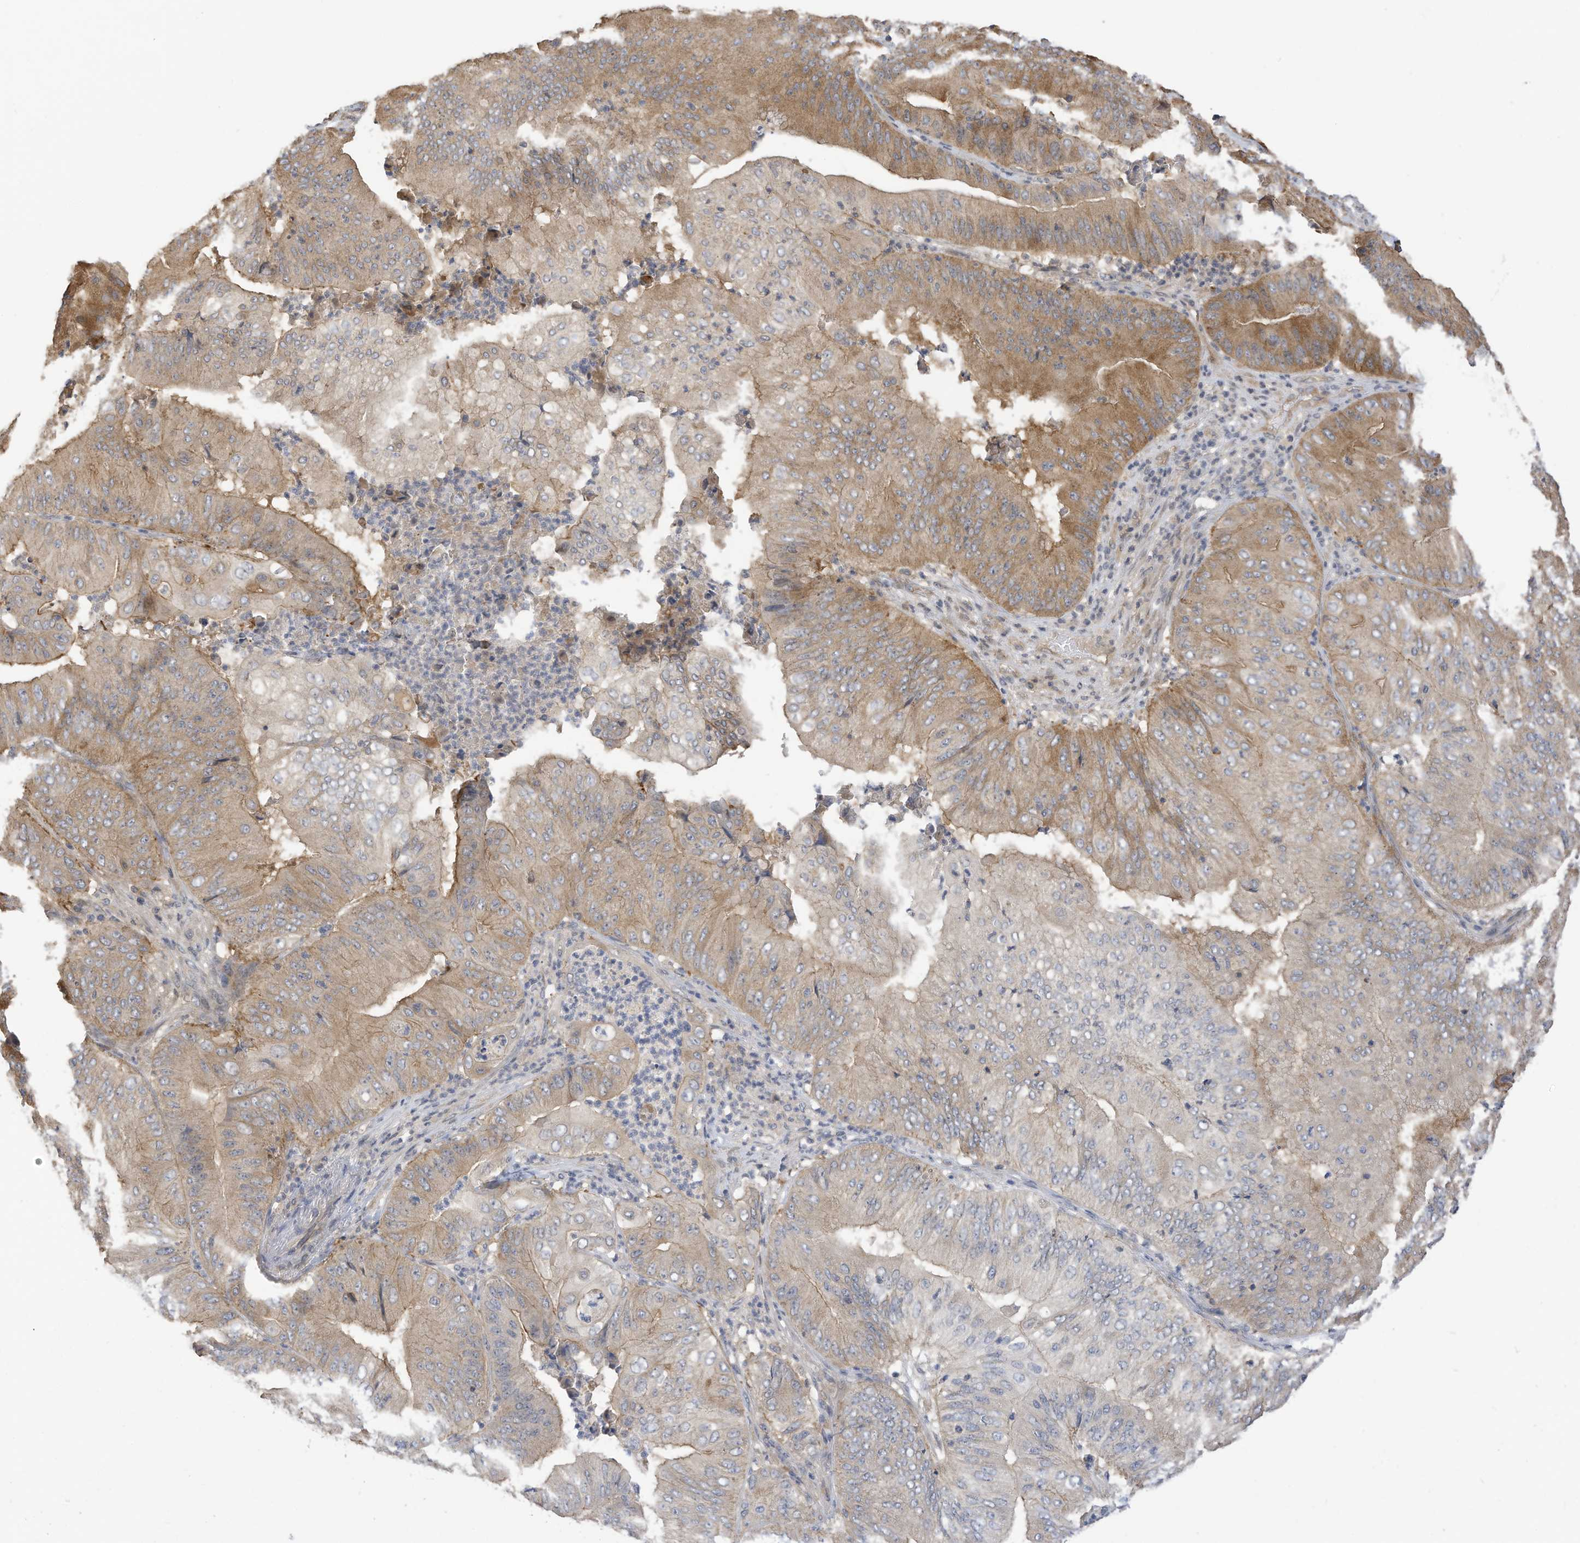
{"staining": {"intensity": "moderate", "quantity": "25%-75%", "location": "cytoplasmic/membranous"}, "tissue": "pancreatic cancer", "cell_type": "Tumor cells", "image_type": "cancer", "snomed": [{"axis": "morphology", "description": "Adenocarcinoma, NOS"}, {"axis": "topography", "description": "Pancreas"}], "caption": "Immunohistochemistry (IHC) staining of pancreatic cancer (adenocarcinoma), which shows medium levels of moderate cytoplasmic/membranous expression in about 25%-75% of tumor cells indicating moderate cytoplasmic/membranous protein positivity. The staining was performed using DAB (3,3'-diaminobenzidine) (brown) for protein detection and nuclei were counterstained in hematoxylin (blue).", "gene": "REC8", "patient": {"sex": "female", "age": 77}}